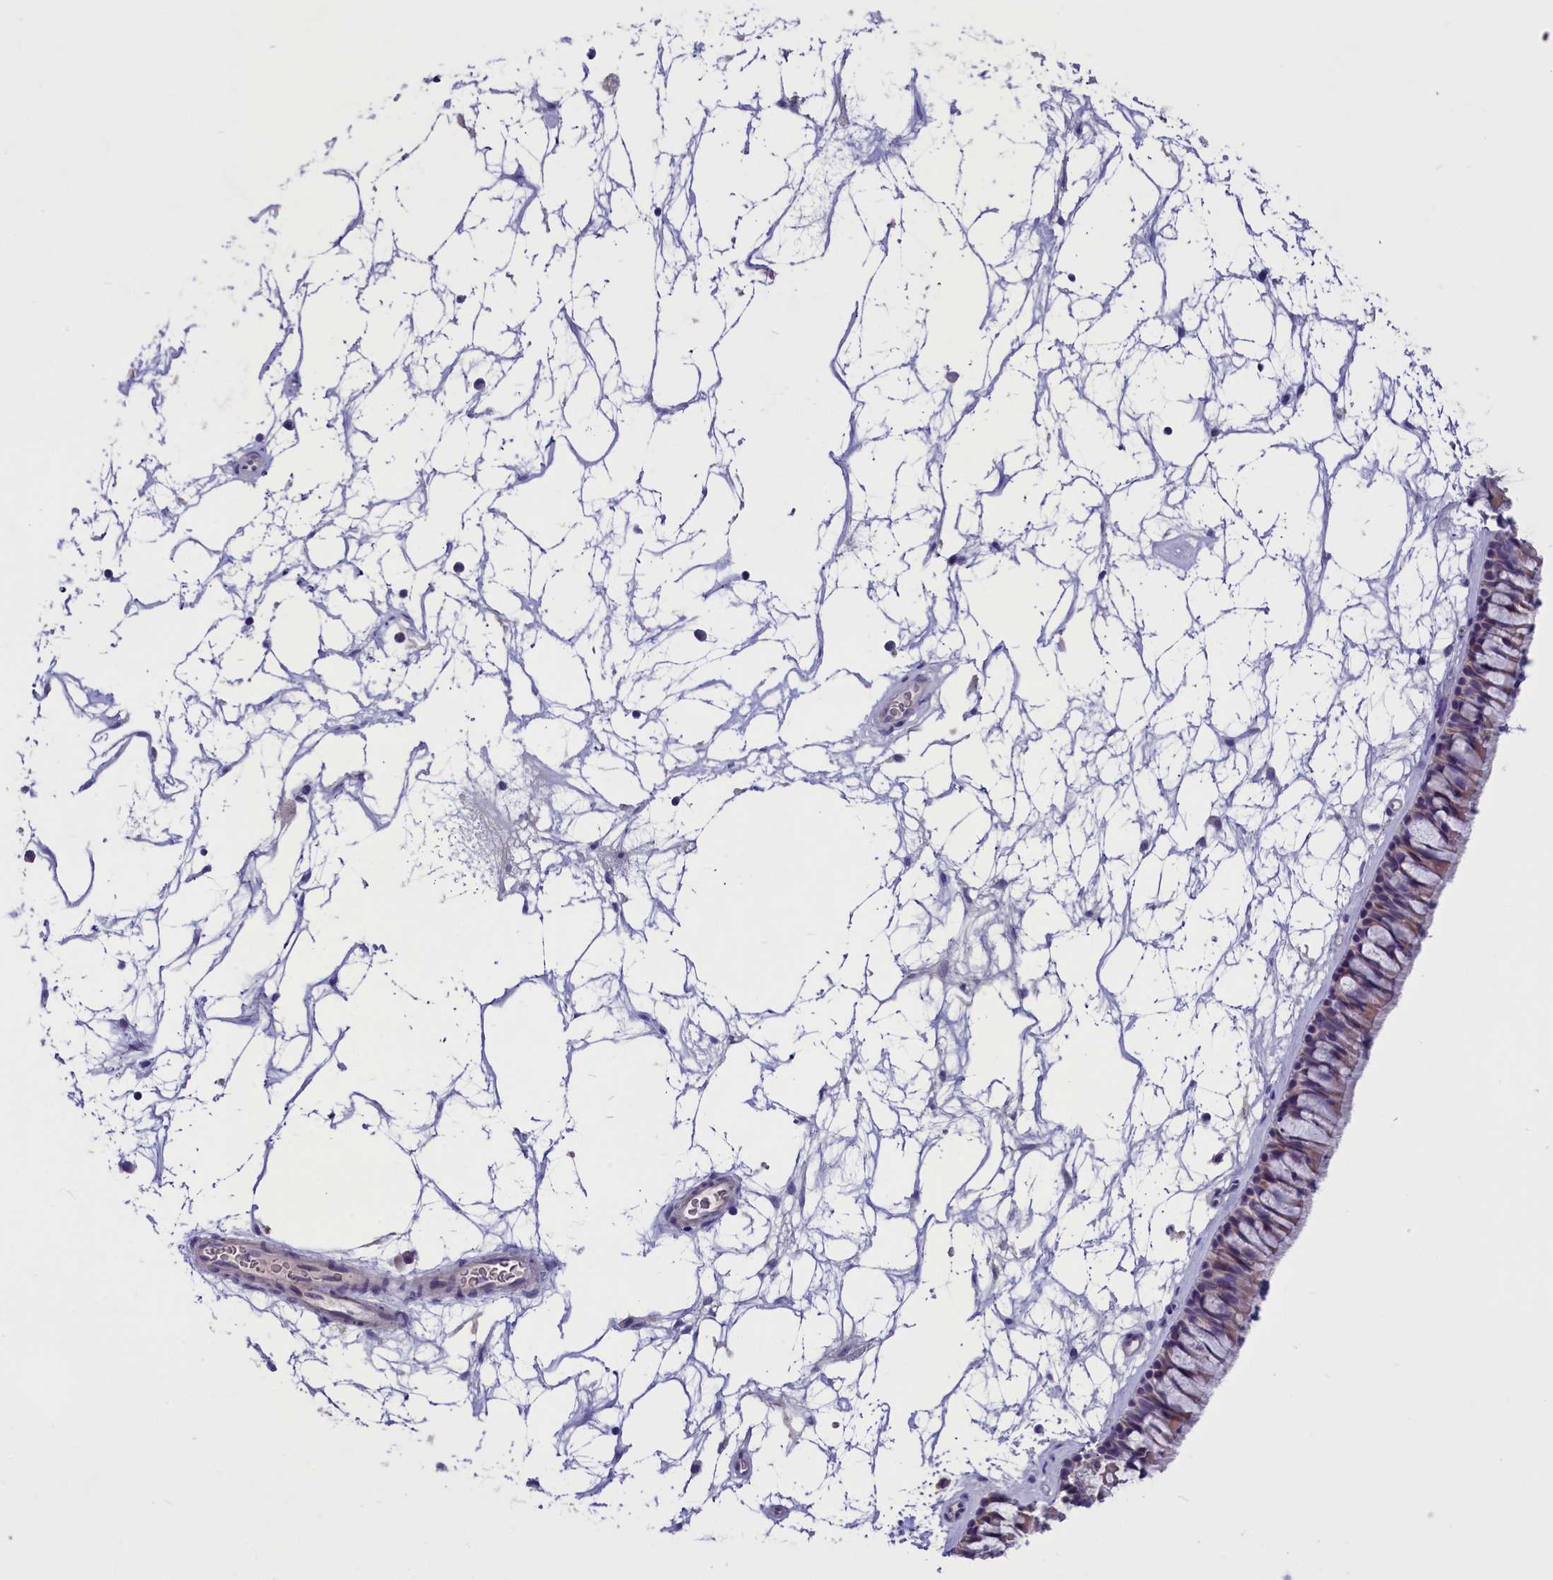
{"staining": {"intensity": "weak", "quantity": "25%-75%", "location": "cytoplasmic/membranous"}, "tissue": "nasopharynx", "cell_type": "Respiratory epithelial cells", "image_type": "normal", "snomed": [{"axis": "morphology", "description": "Normal tissue, NOS"}, {"axis": "topography", "description": "Nasopharynx"}], "caption": "Human nasopharynx stained with a brown dye reveals weak cytoplasmic/membranous positive positivity in approximately 25%-75% of respiratory epithelial cells.", "gene": "ENPP6", "patient": {"sex": "male", "age": 64}}